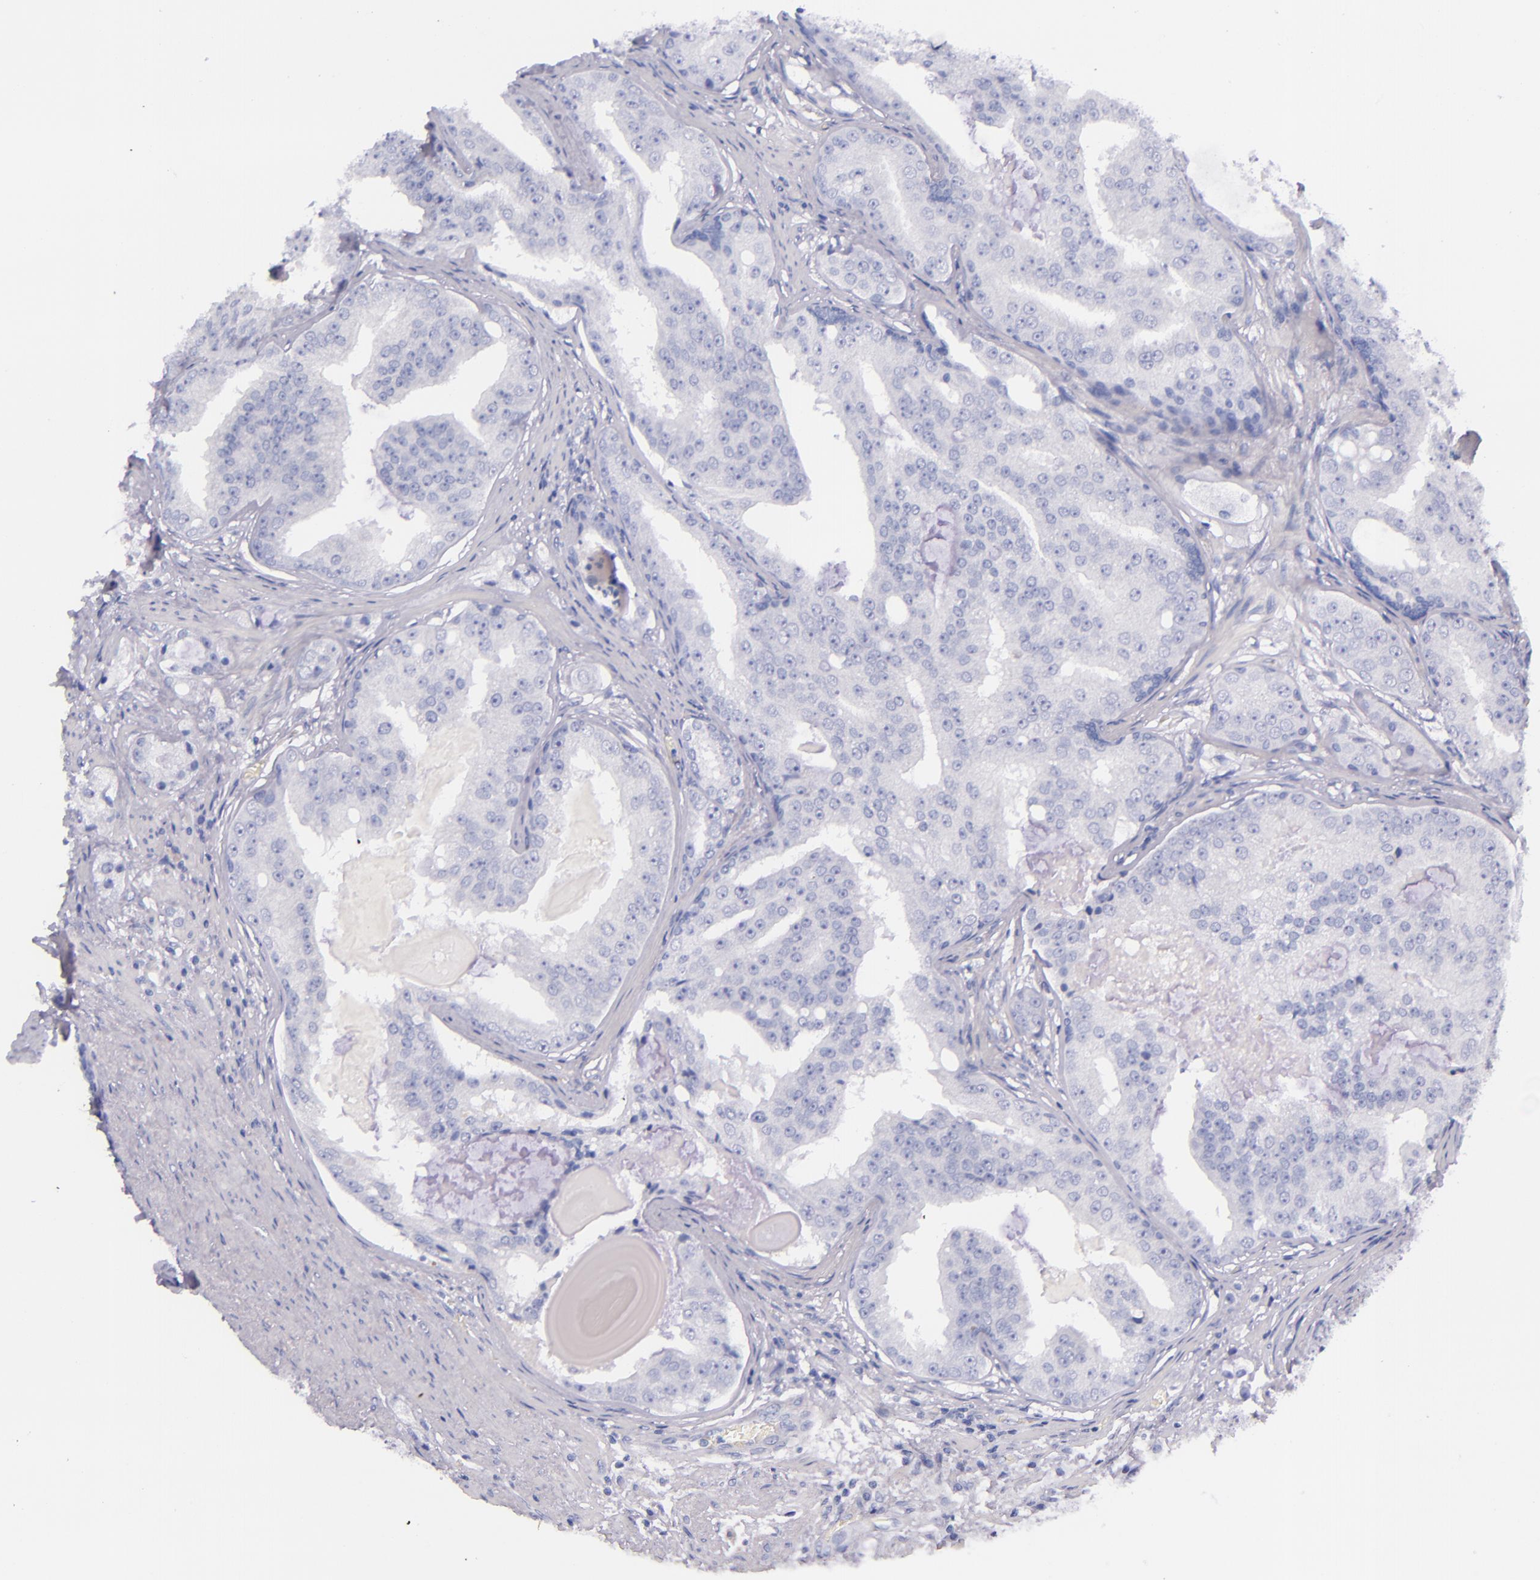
{"staining": {"intensity": "negative", "quantity": "none", "location": "none"}, "tissue": "prostate cancer", "cell_type": "Tumor cells", "image_type": "cancer", "snomed": [{"axis": "morphology", "description": "Adenocarcinoma, High grade"}, {"axis": "topography", "description": "Prostate"}], "caption": "Human prostate adenocarcinoma (high-grade) stained for a protein using IHC exhibits no expression in tumor cells.", "gene": "LAG3", "patient": {"sex": "male", "age": 68}}